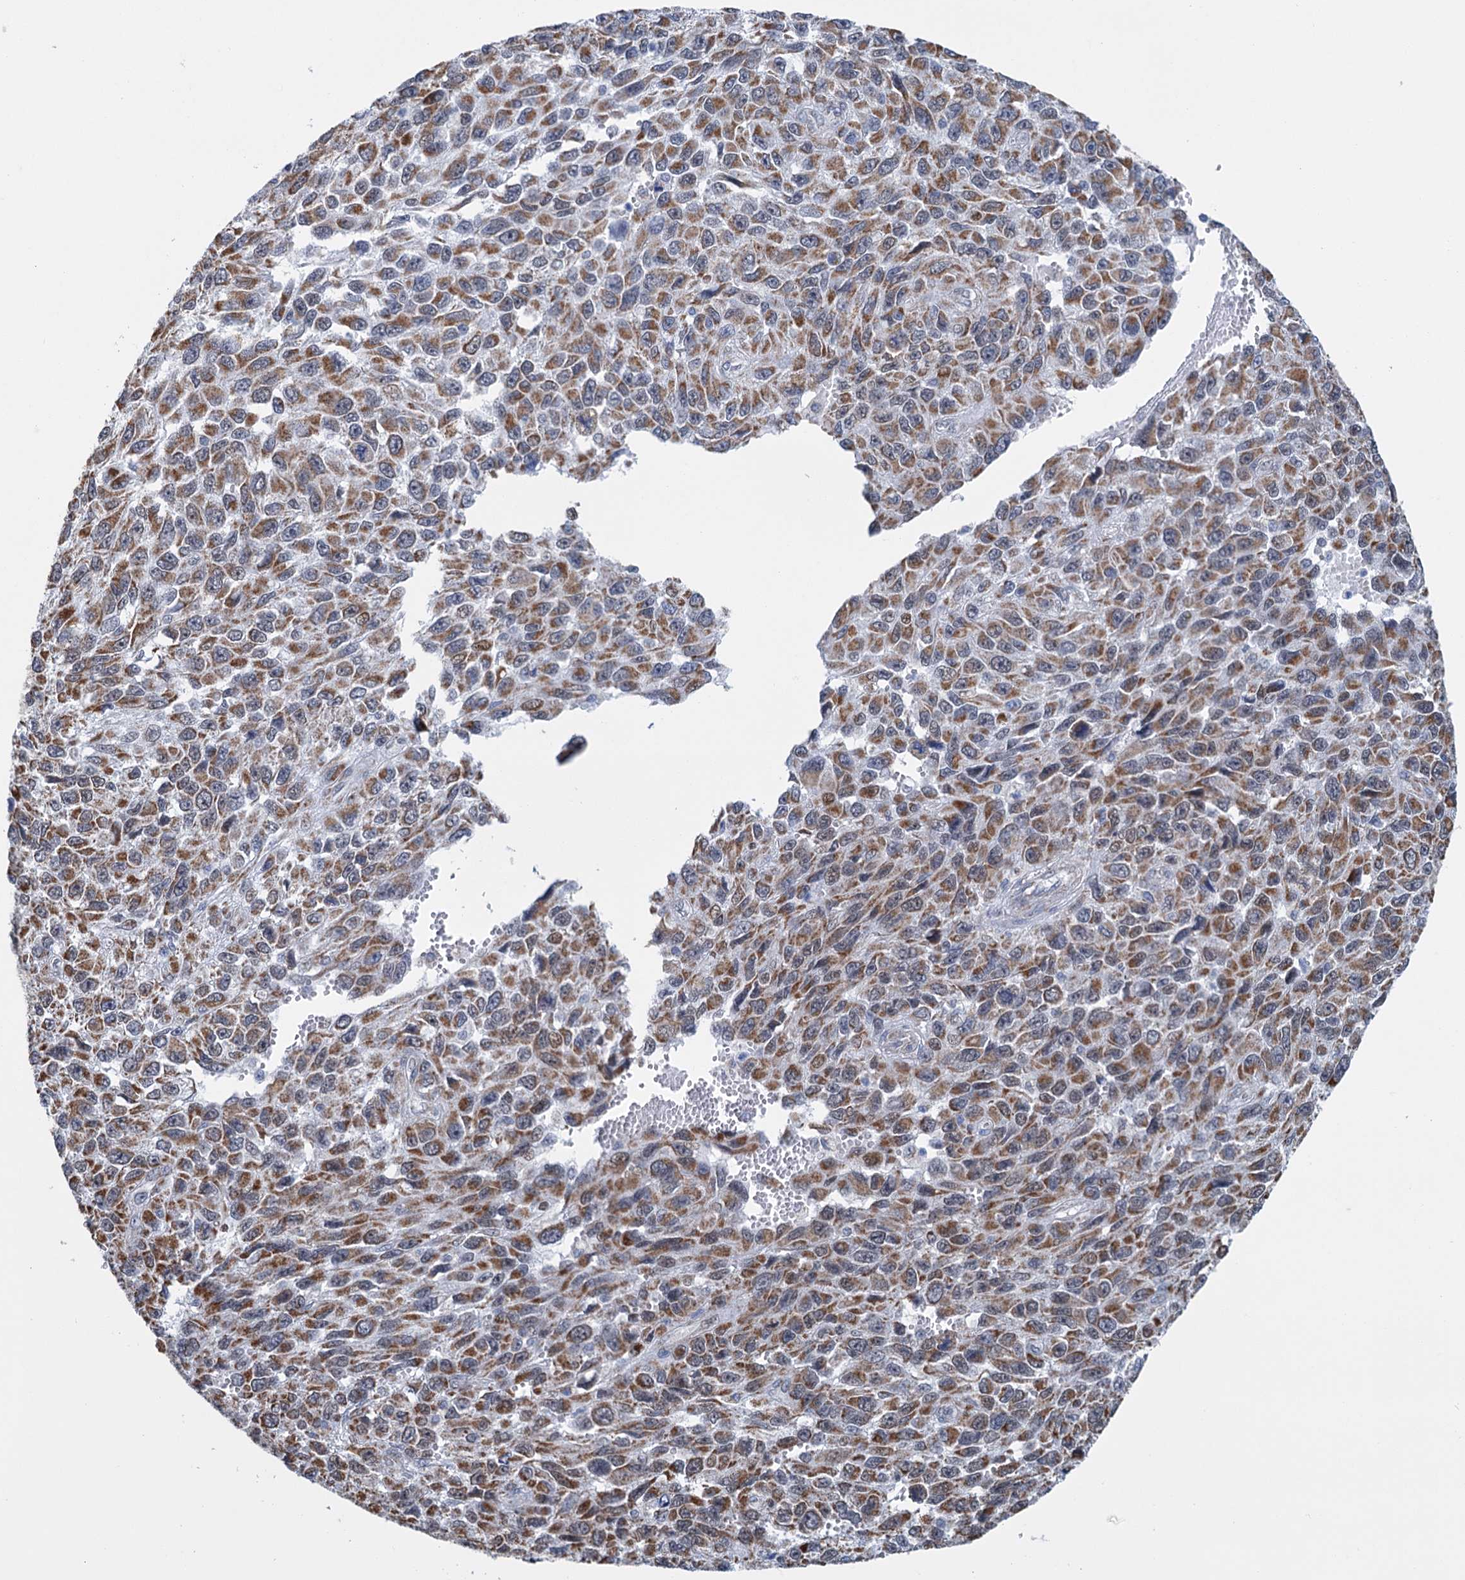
{"staining": {"intensity": "moderate", "quantity": ">75%", "location": "cytoplasmic/membranous,nuclear"}, "tissue": "melanoma", "cell_type": "Tumor cells", "image_type": "cancer", "snomed": [{"axis": "morphology", "description": "Normal tissue, NOS"}, {"axis": "morphology", "description": "Malignant melanoma, NOS"}, {"axis": "topography", "description": "Skin"}], "caption": "Brown immunohistochemical staining in malignant melanoma shows moderate cytoplasmic/membranous and nuclear staining in approximately >75% of tumor cells.", "gene": "MORN3", "patient": {"sex": "female", "age": 96}}